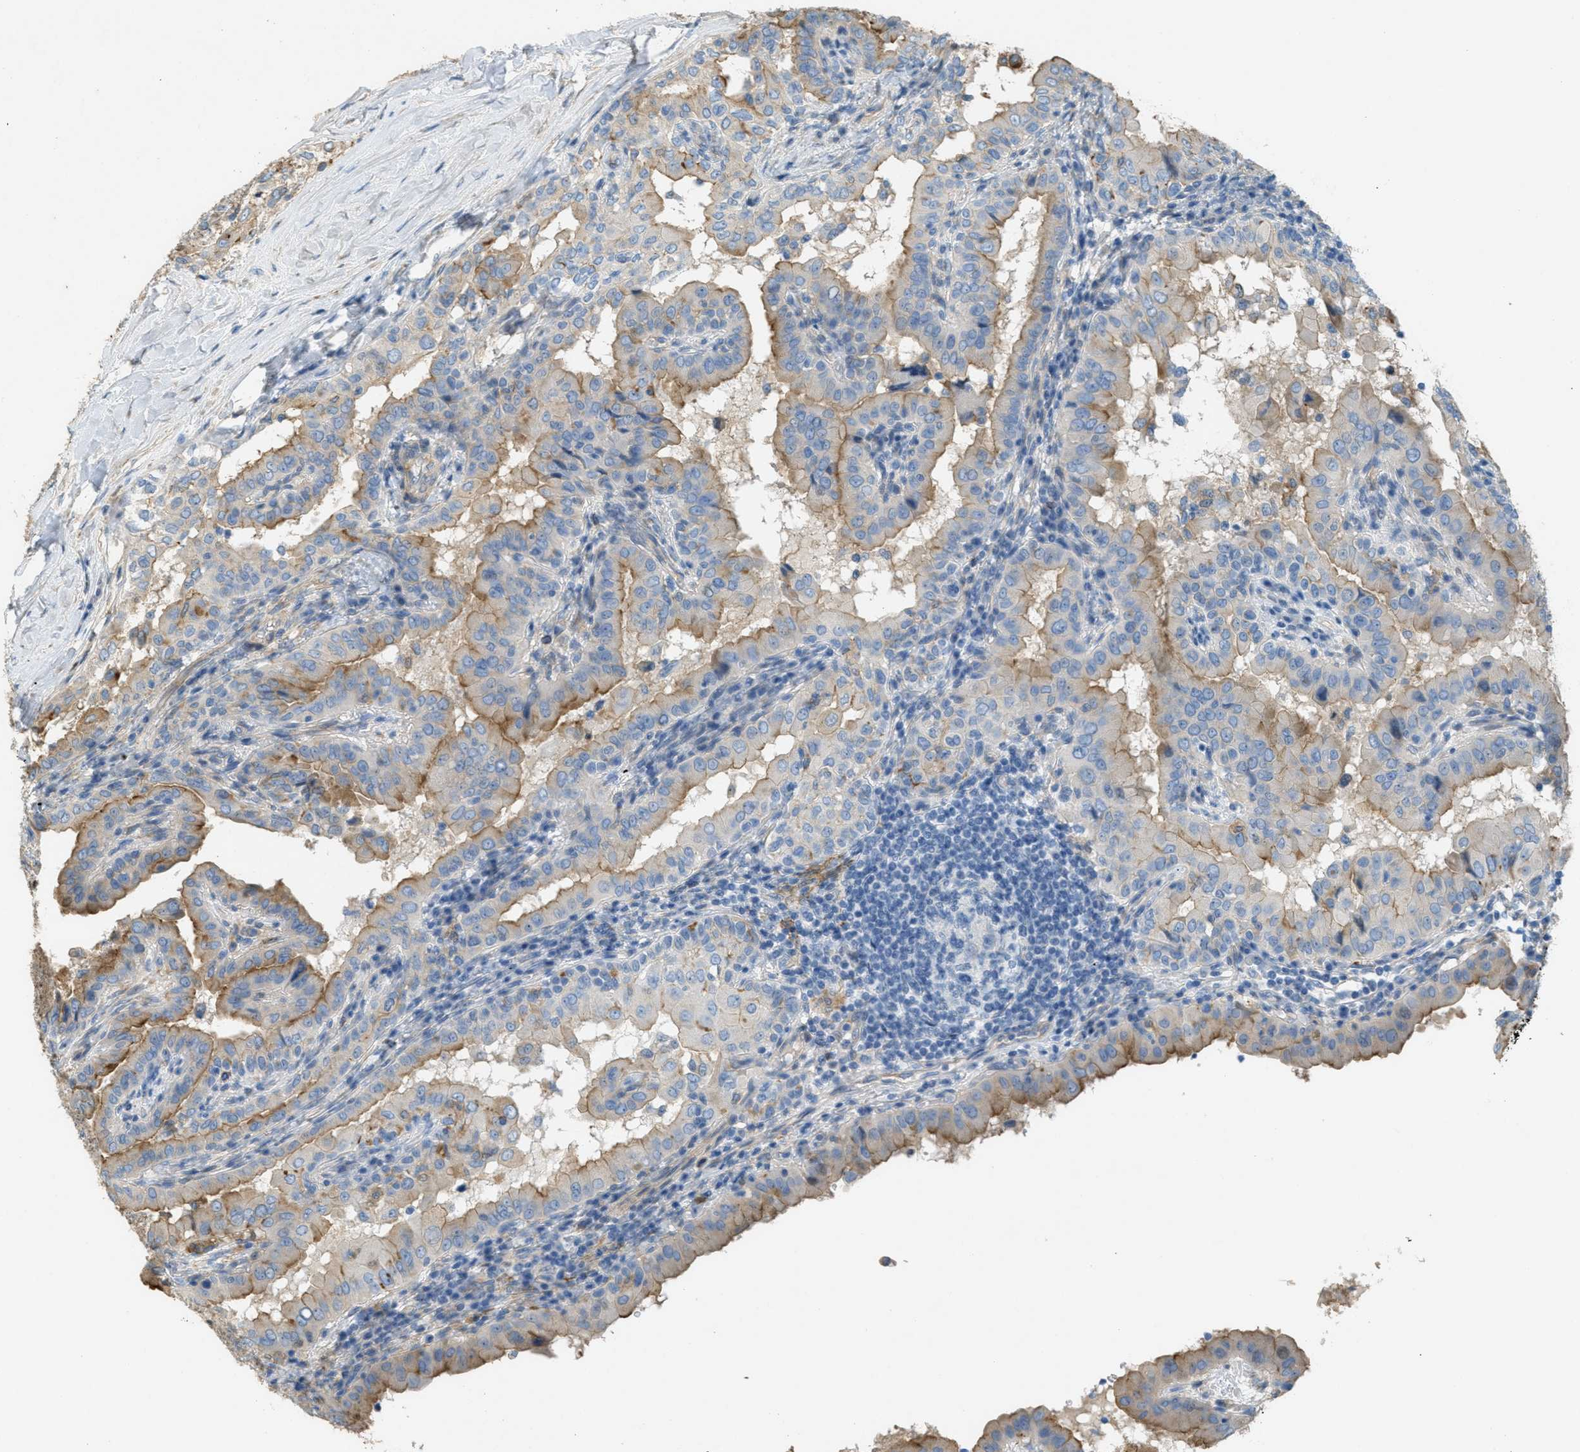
{"staining": {"intensity": "moderate", "quantity": "25%-75%", "location": "cytoplasmic/membranous"}, "tissue": "thyroid cancer", "cell_type": "Tumor cells", "image_type": "cancer", "snomed": [{"axis": "morphology", "description": "Papillary adenocarcinoma, NOS"}, {"axis": "topography", "description": "Thyroid gland"}], "caption": "Thyroid cancer stained with a brown dye displays moderate cytoplasmic/membranous positive expression in about 25%-75% of tumor cells.", "gene": "ADCY5", "patient": {"sex": "male", "age": 33}}